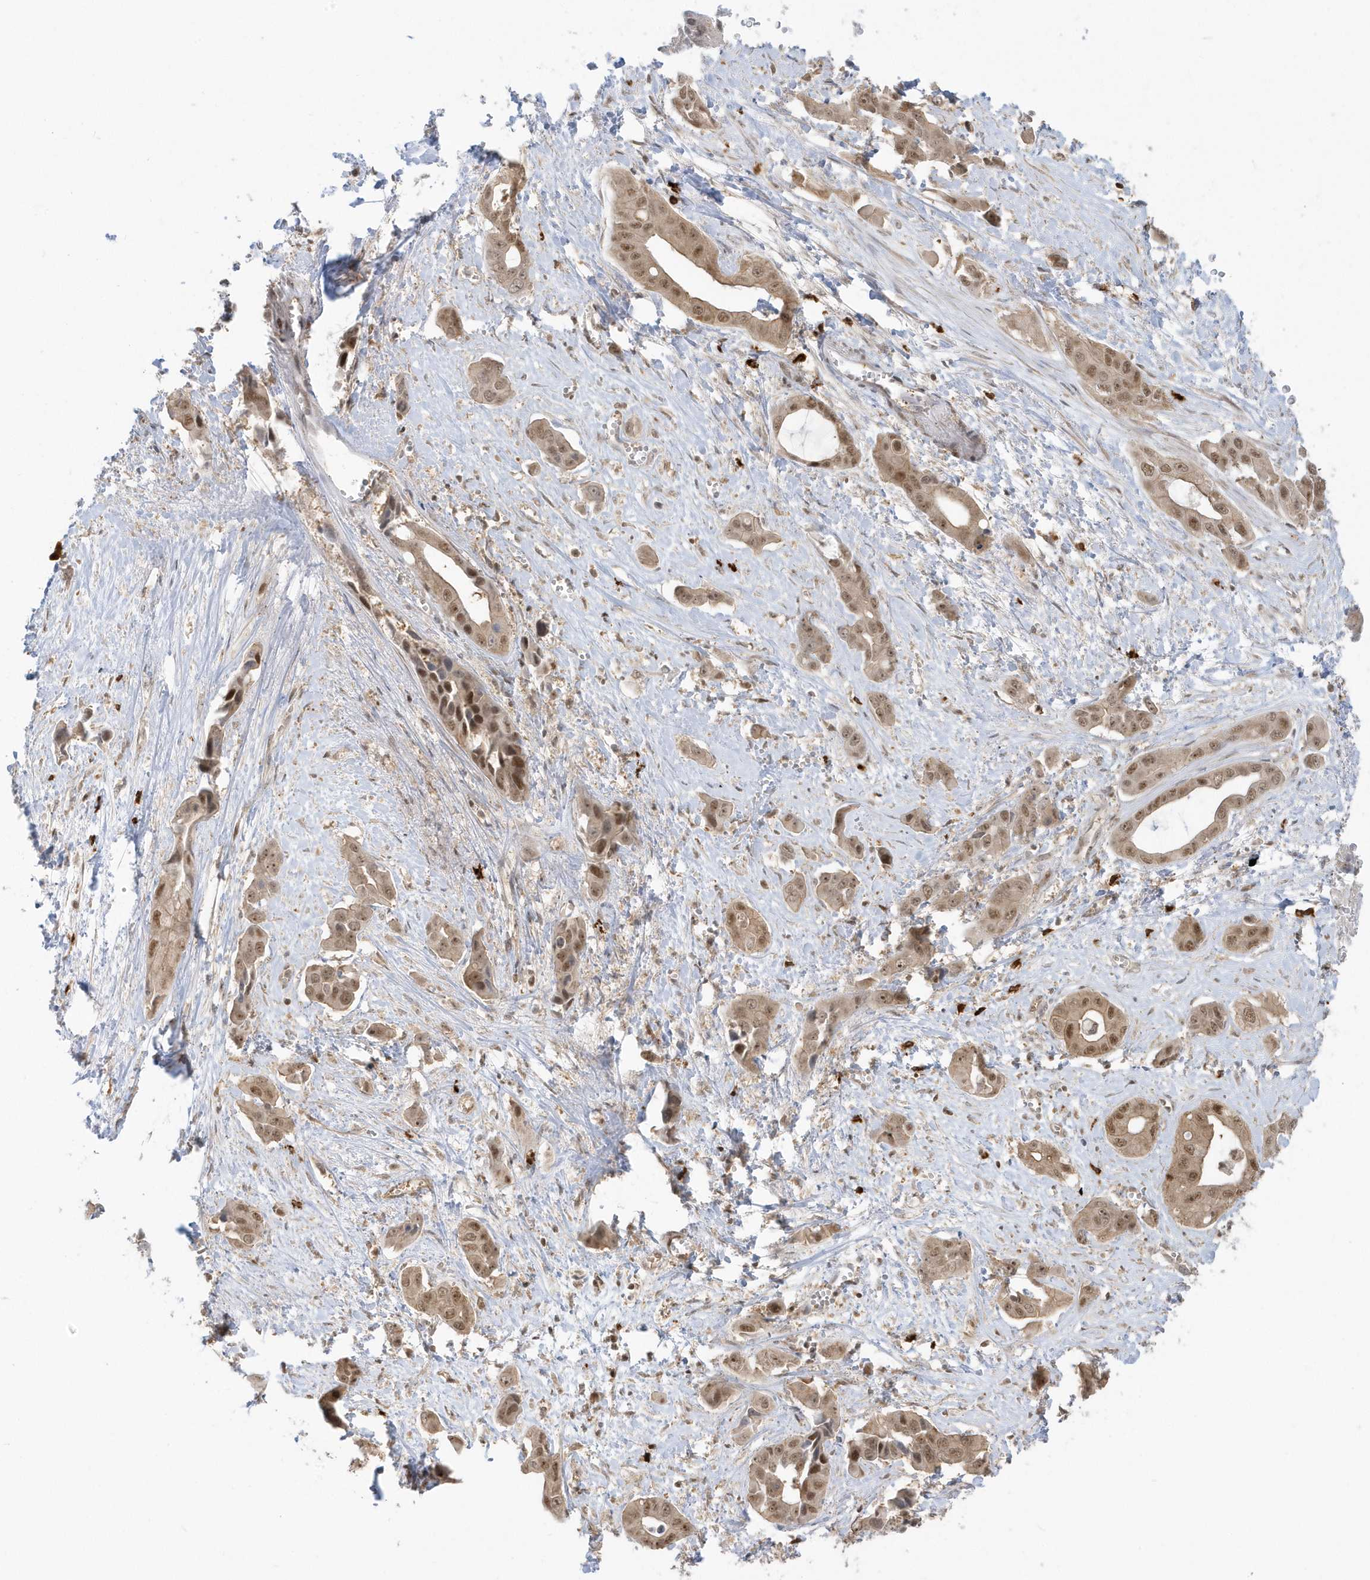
{"staining": {"intensity": "moderate", "quantity": ">75%", "location": "cytoplasmic/membranous,nuclear"}, "tissue": "liver cancer", "cell_type": "Tumor cells", "image_type": "cancer", "snomed": [{"axis": "morphology", "description": "Cholangiocarcinoma"}, {"axis": "topography", "description": "Liver"}], "caption": "This micrograph demonstrates immunohistochemistry (IHC) staining of human liver cholangiocarcinoma, with medium moderate cytoplasmic/membranous and nuclear expression in about >75% of tumor cells.", "gene": "PPP1R7", "patient": {"sex": "female", "age": 52}}